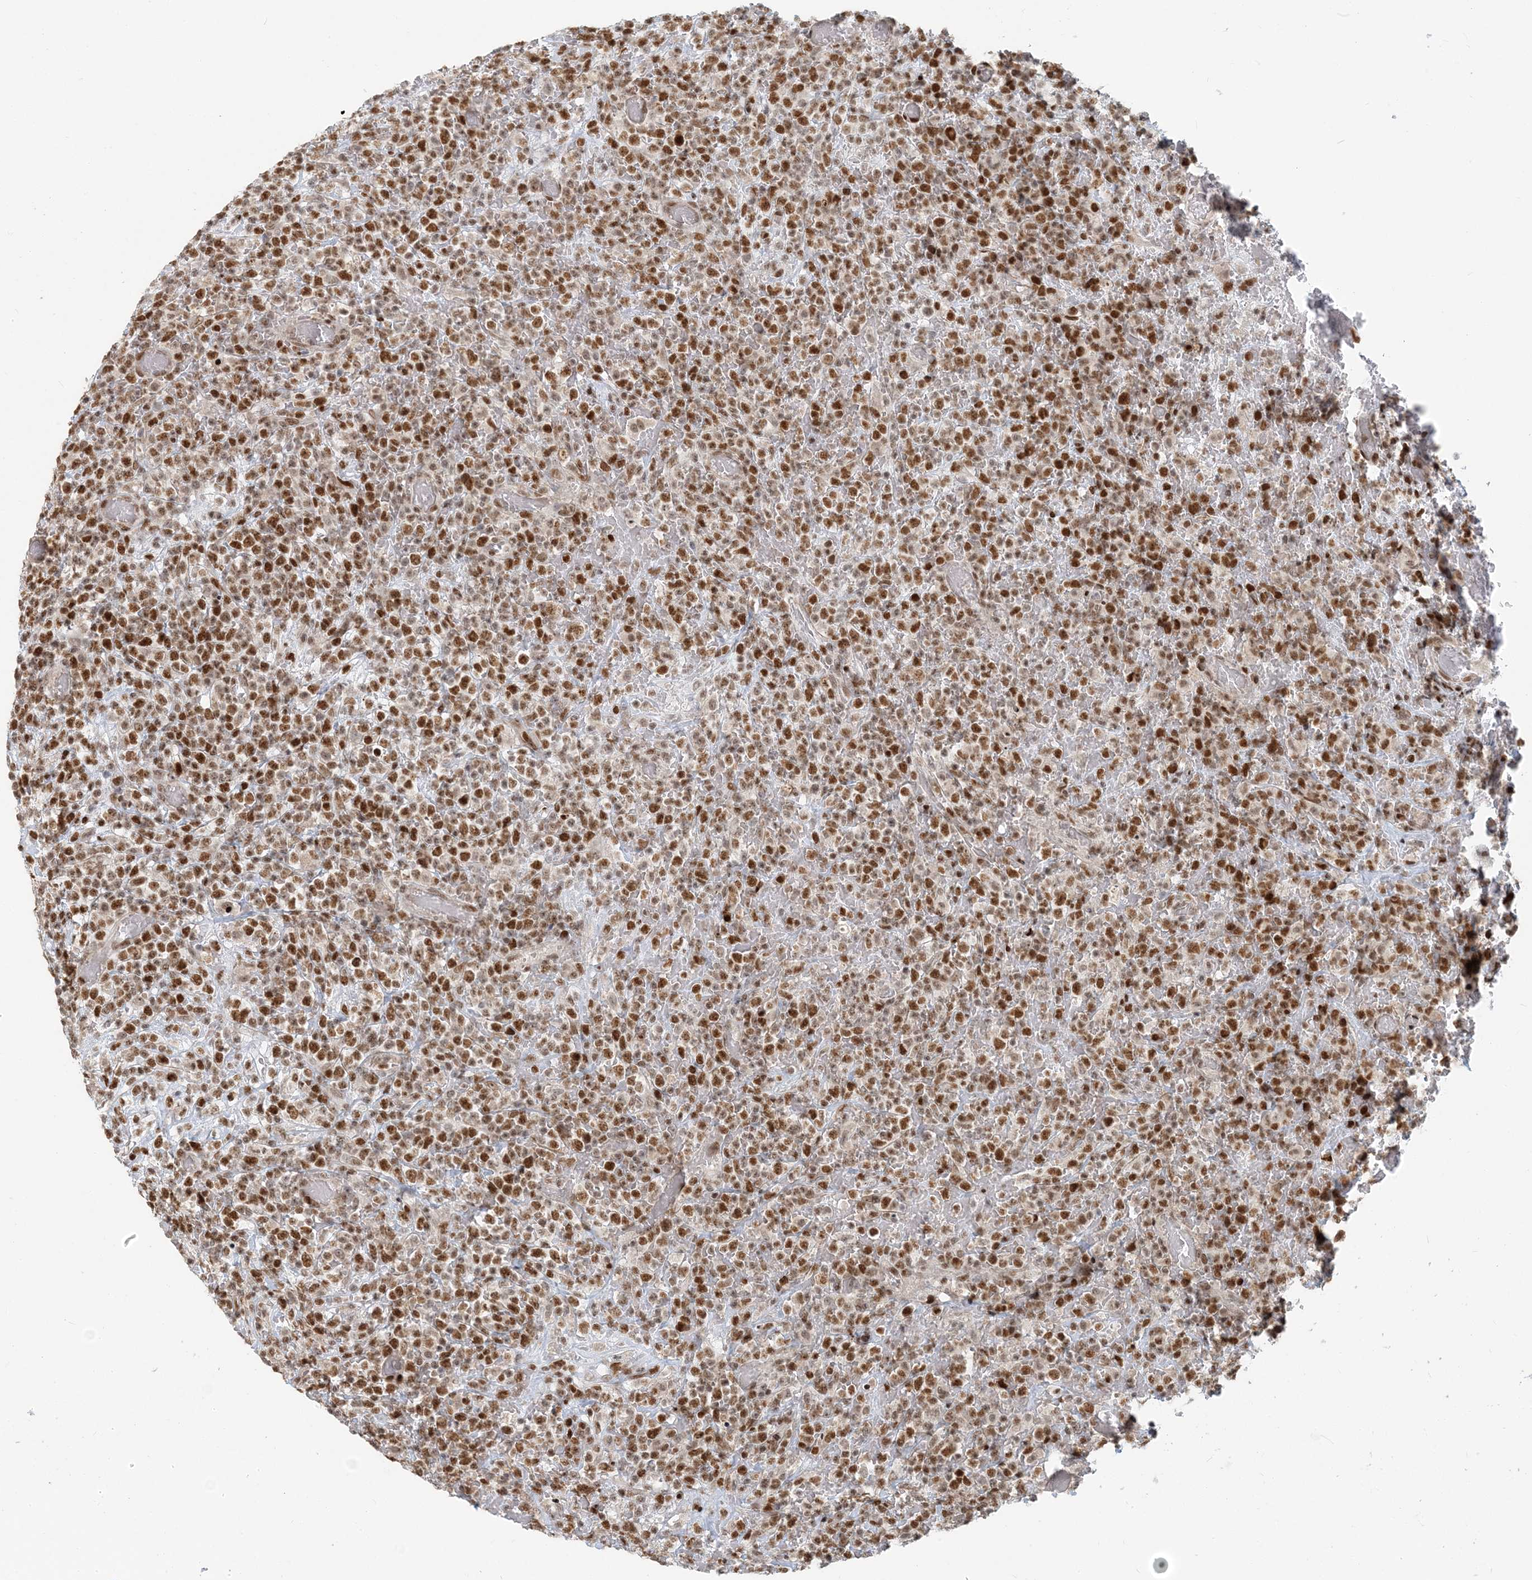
{"staining": {"intensity": "strong", "quantity": ">75%", "location": "nuclear"}, "tissue": "lymphoma", "cell_type": "Tumor cells", "image_type": "cancer", "snomed": [{"axis": "morphology", "description": "Malignant lymphoma, non-Hodgkin's type, High grade"}, {"axis": "topography", "description": "Colon"}], "caption": "Protein analysis of lymphoma tissue exhibits strong nuclear staining in approximately >75% of tumor cells.", "gene": "BAZ1B", "patient": {"sex": "female", "age": 53}}